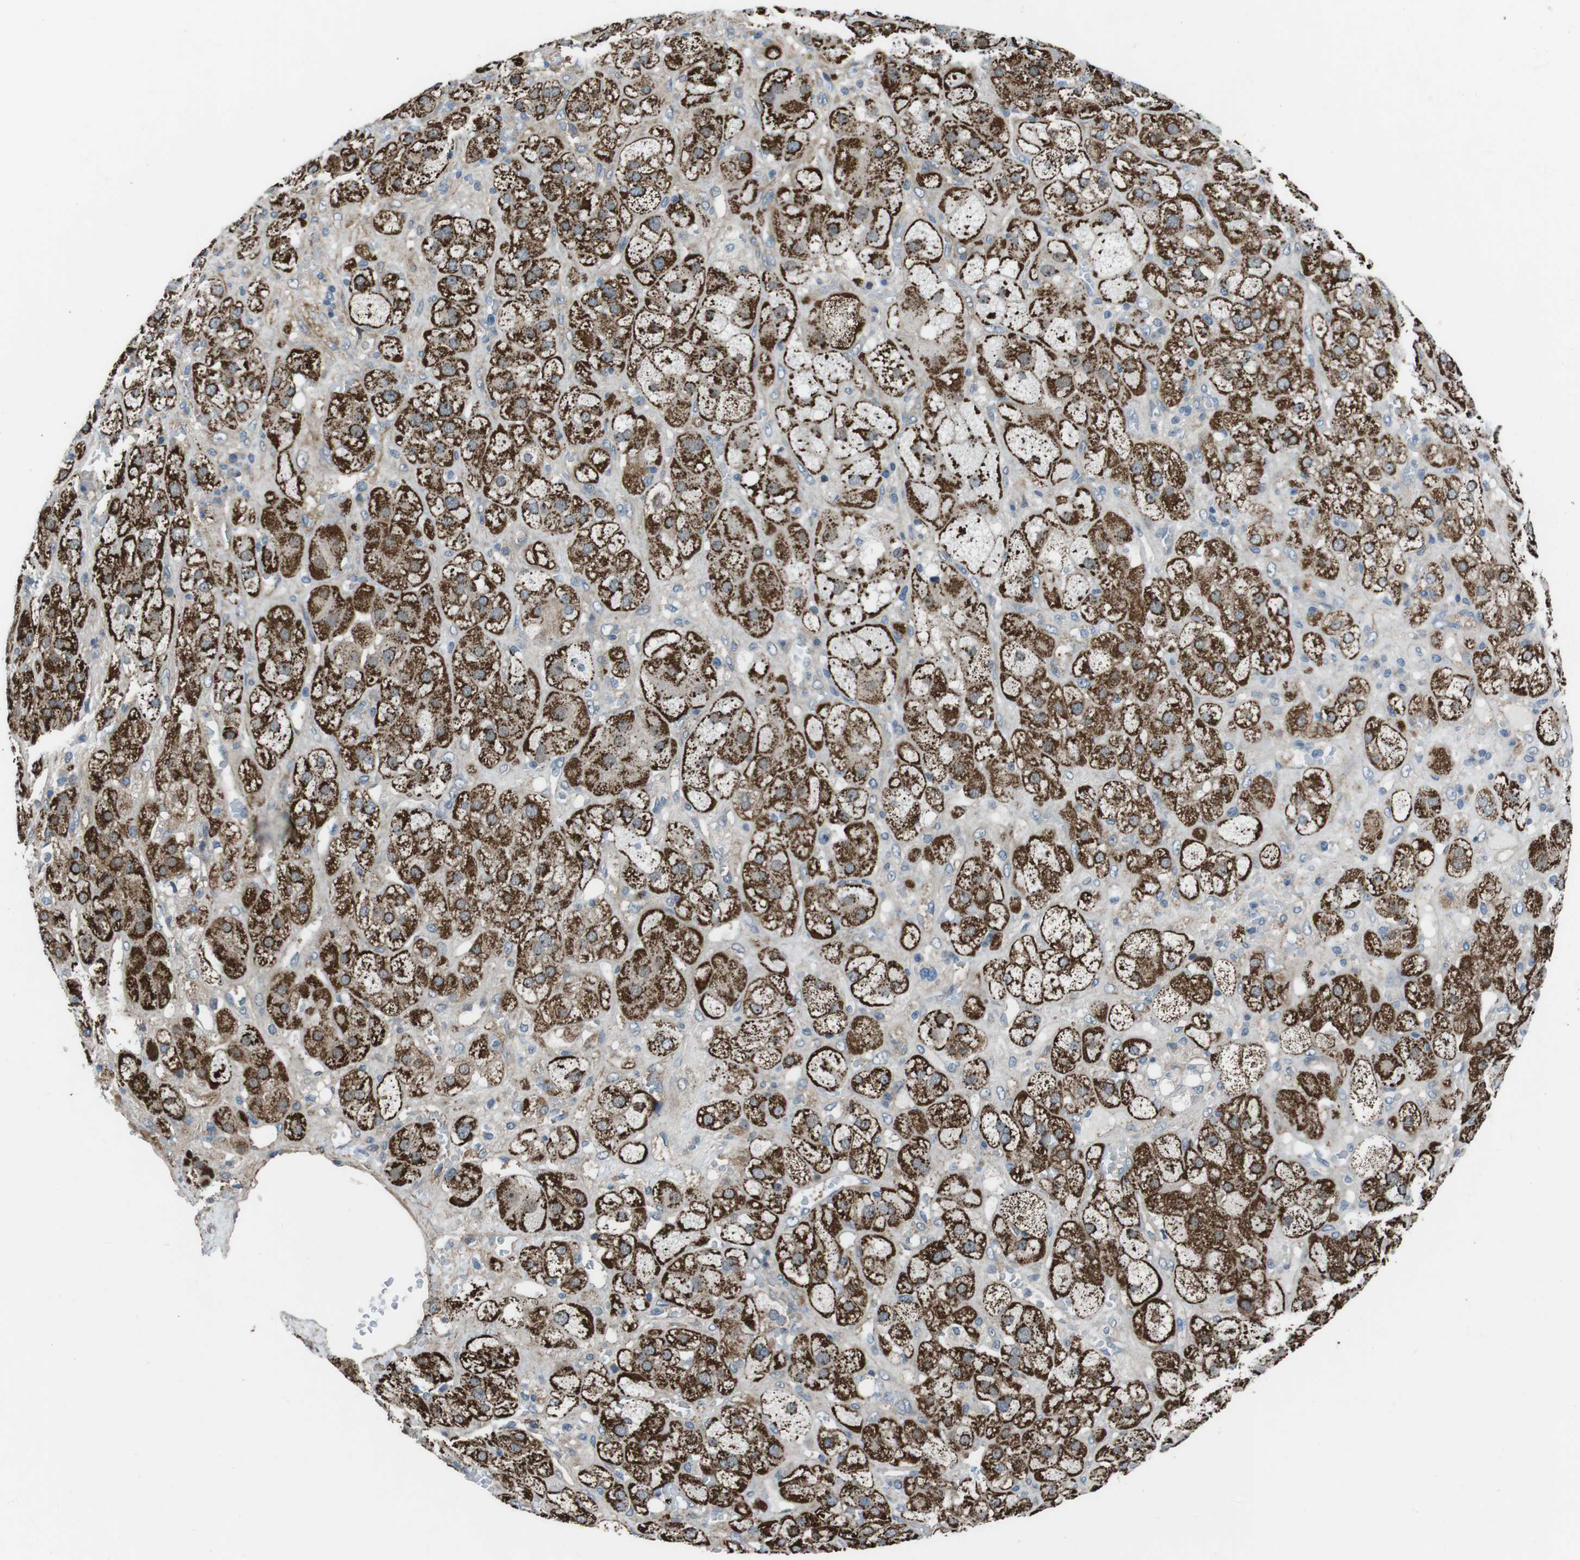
{"staining": {"intensity": "strong", "quantity": ">75%", "location": "cytoplasmic/membranous"}, "tissue": "adrenal gland", "cell_type": "Glandular cells", "image_type": "normal", "snomed": [{"axis": "morphology", "description": "Normal tissue, NOS"}, {"axis": "topography", "description": "Adrenal gland"}], "caption": "Immunohistochemical staining of unremarkable adrenal gland displays strong cytoplasmic/membranous protein expression in about >75% of glandular cells.", "gene": "FAM174B", "patient": {"sex": "female", "age": 47}}